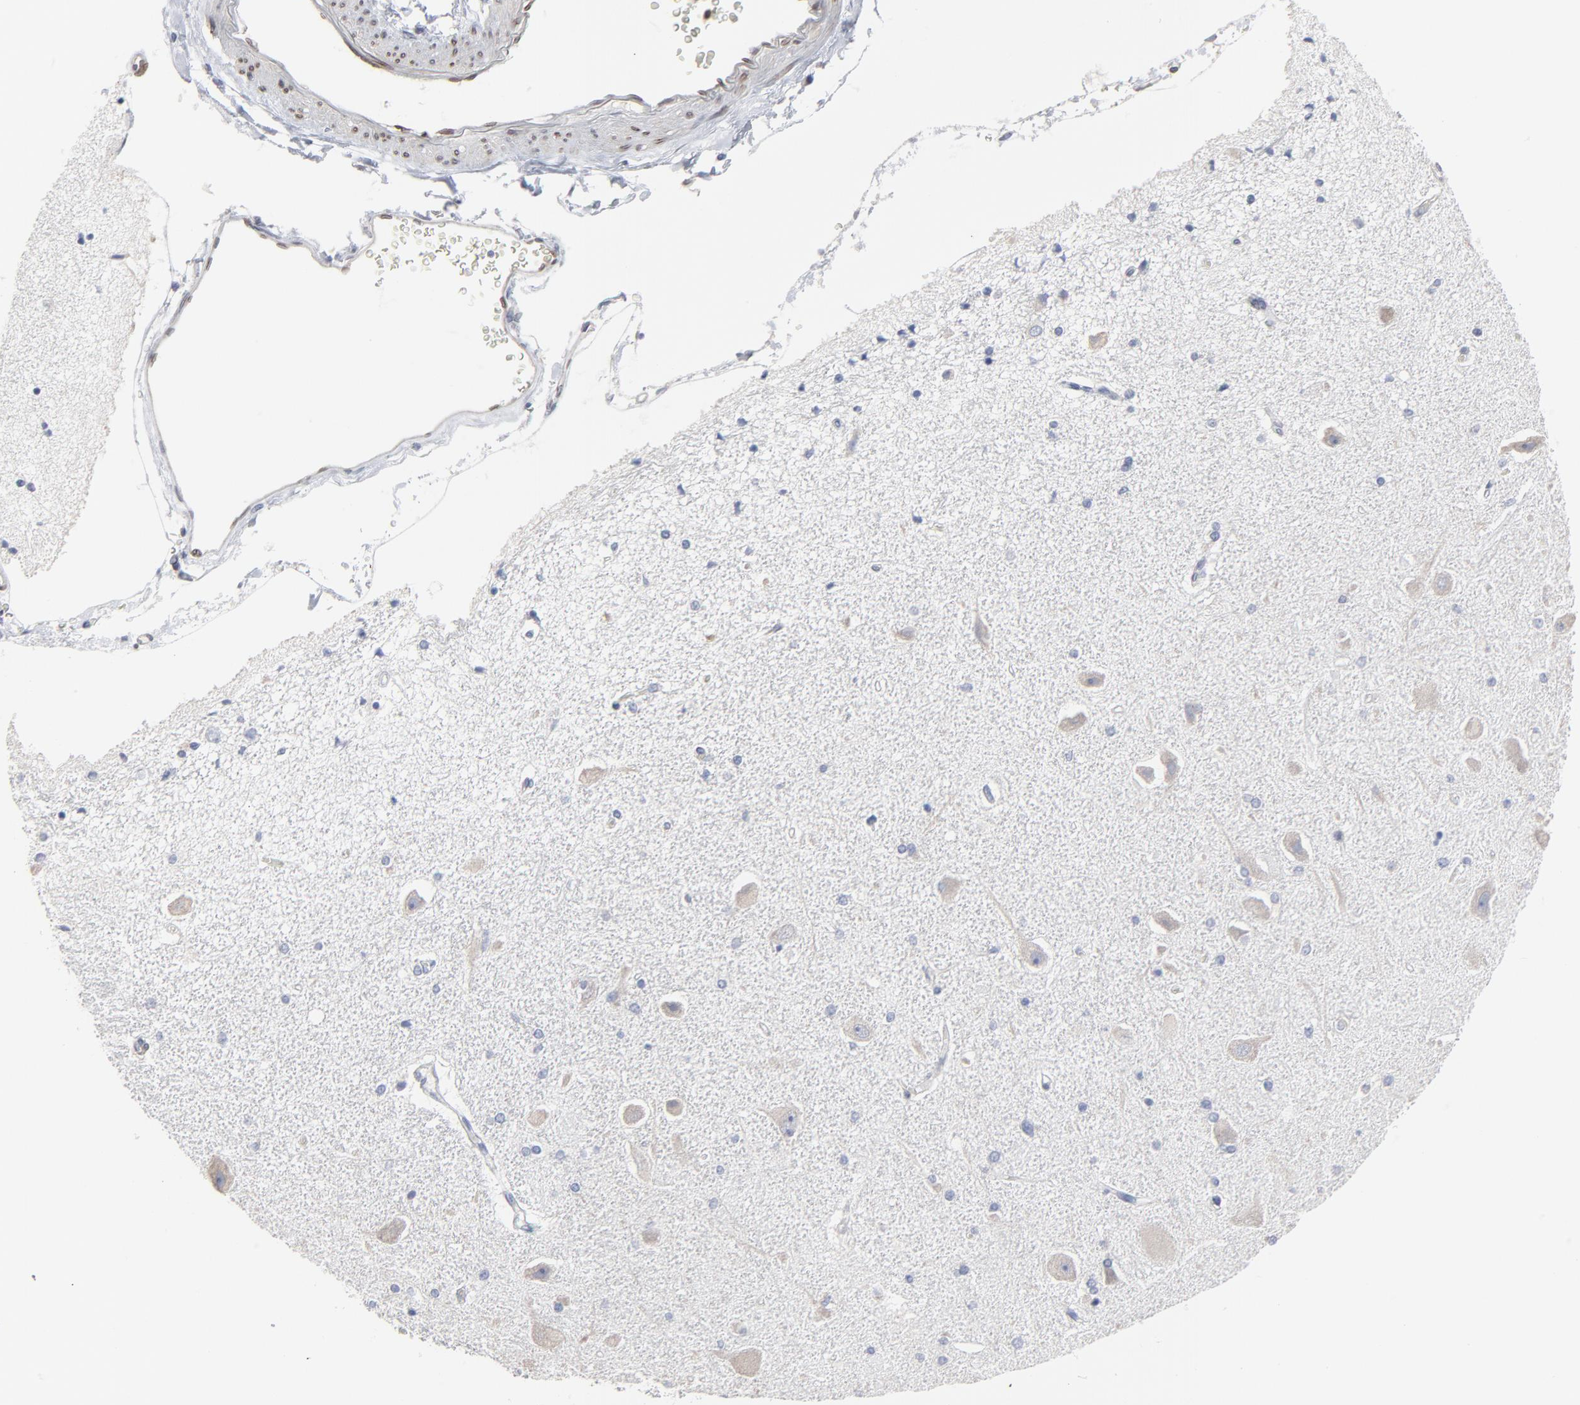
{"staining": {"intensity": "negative", "quantity": "none", "location": "none"}, "tissue": "hippocampus", "cell_type": "Glial cells", "image_type": "normal", "snomed": [{"axis": "morphology", "description": "Normal tissue, NOS"}, {"axis": "topography", "description": "Hippocampus"}], "caption": "IHC image of unremarkable hippocampus stained for a protein (brown), which reveals no staining in glial cells.", "gene": "SYNE2", "patient": {"sex": "female", "age": 54}}